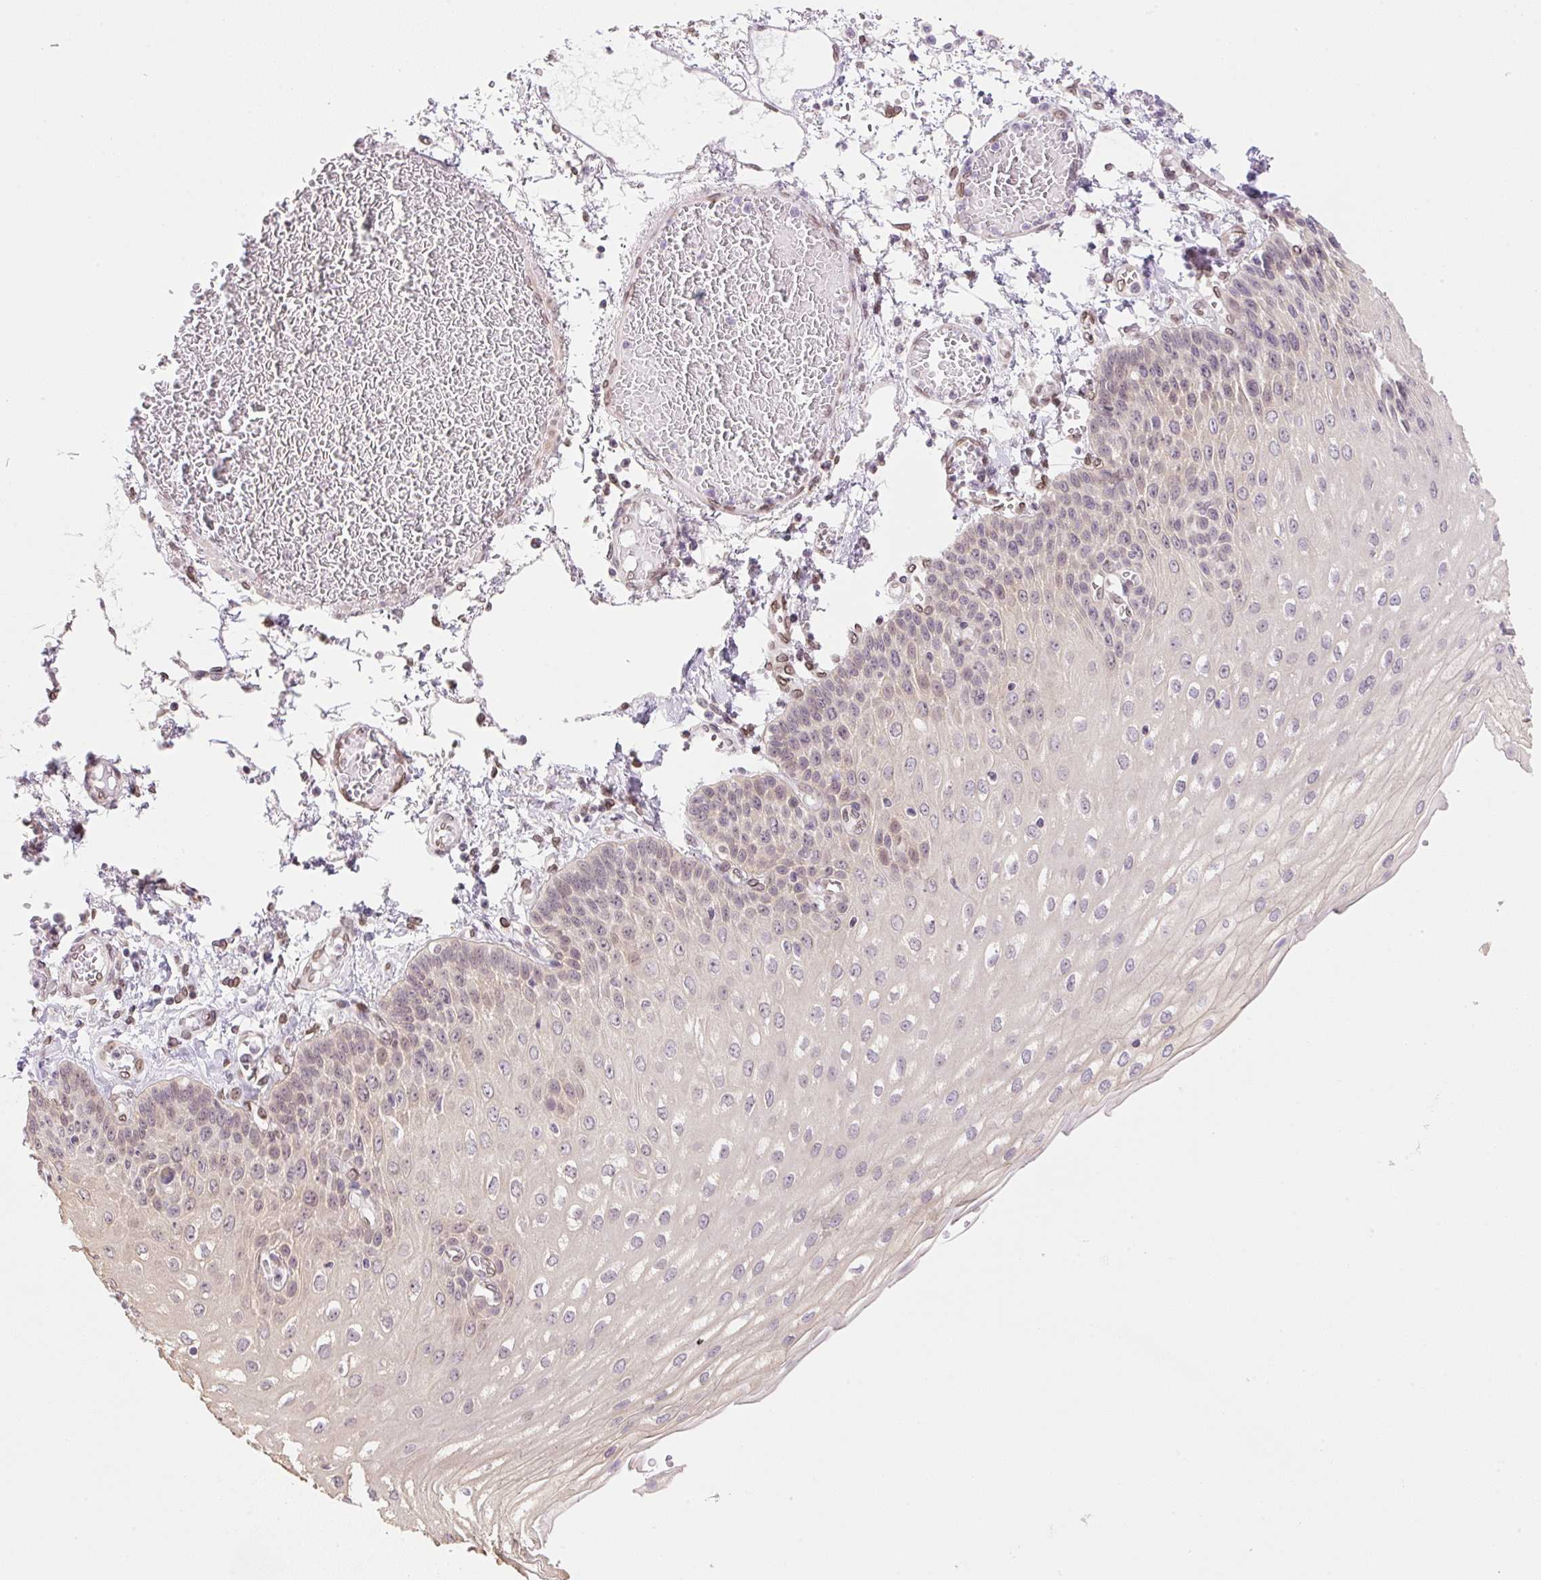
{"staining": {"intensity": "weak", "quantity": "25%-75%", "location": "nuclear"}, "tissue": "esophagus", "cell_type": "Squamous epithelial cells", "image_type": "normal", "snomed": [{"axis": "morphology", "description": "Normal tissue, NOS"}, {"axis": "morphology", "description": "Adenocarcinoma, NOS"}, {"axis": "topography", "description": "Esophagus"}], "caption": "Unremarkable esophagus displays weak nuclear staining in about 25%-75% of squamous epithelial cells (DAB IHC with brightfield microscopy, high magnification)..", "gene": "SYNE3", "patient": {"sex": "male", "age": 81}}